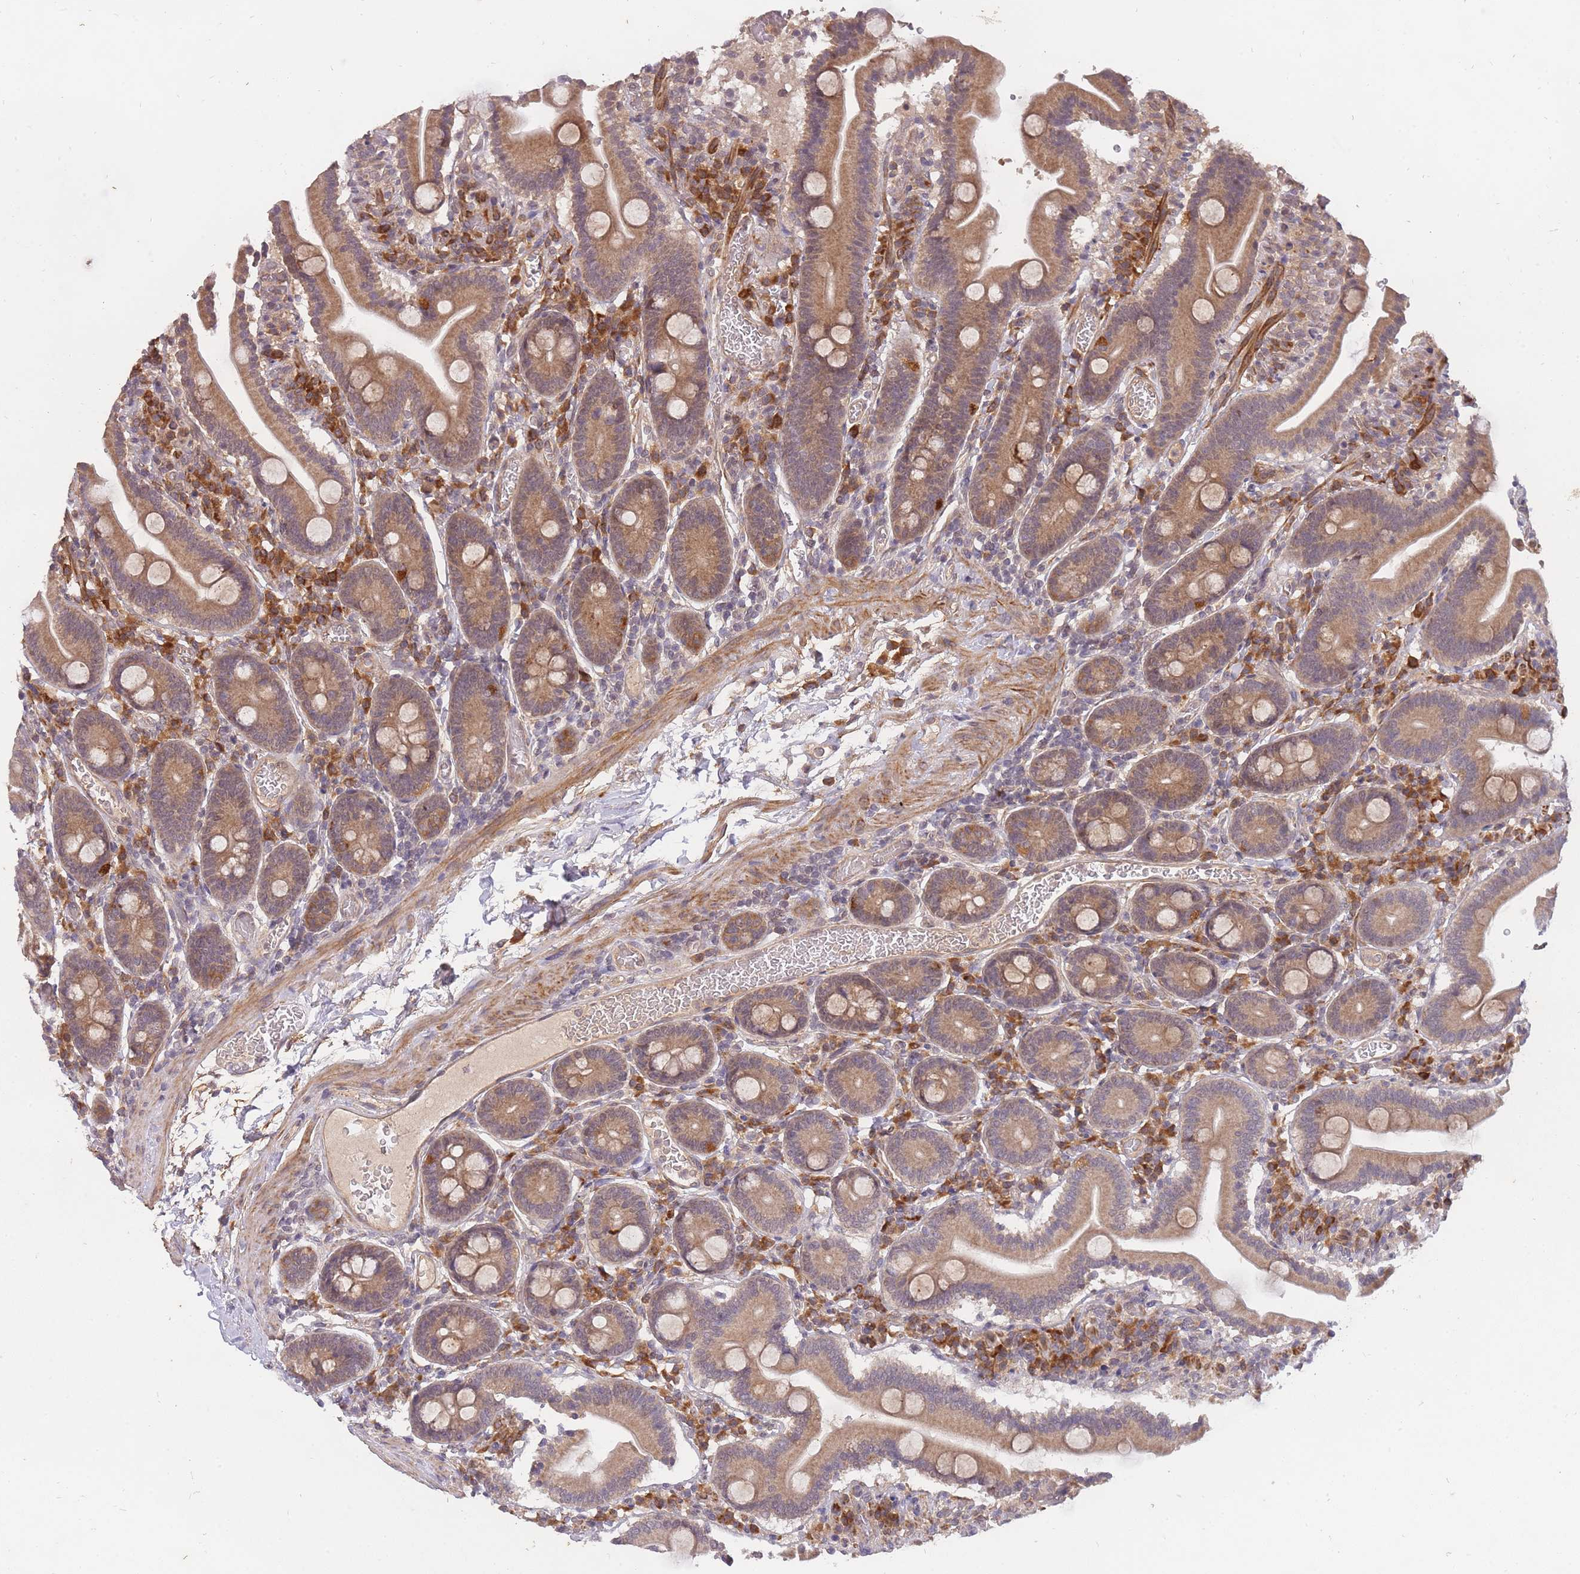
{"staining": {"intensity": "moderate", "quantity": ">75%", "location": "cytoplasmic/membranous"}, "tissue": "duodenum", "cell_type": "Glandular cells", "image_type": "normal", "snomed": [{"axis": "morphology", "description": "Normal tissue, NOS"}, {"axis": "topography", "description": "Duodenum"}], "caption": "Duodenum stained for a protein demonstrates moderate cytoplasmic/membranous positivity in glandular cells. (Brightfield microscopy of DAB IHC at high magnification).", "gene": "SMC6", "patient": {"sex": "male", "age": 55}}